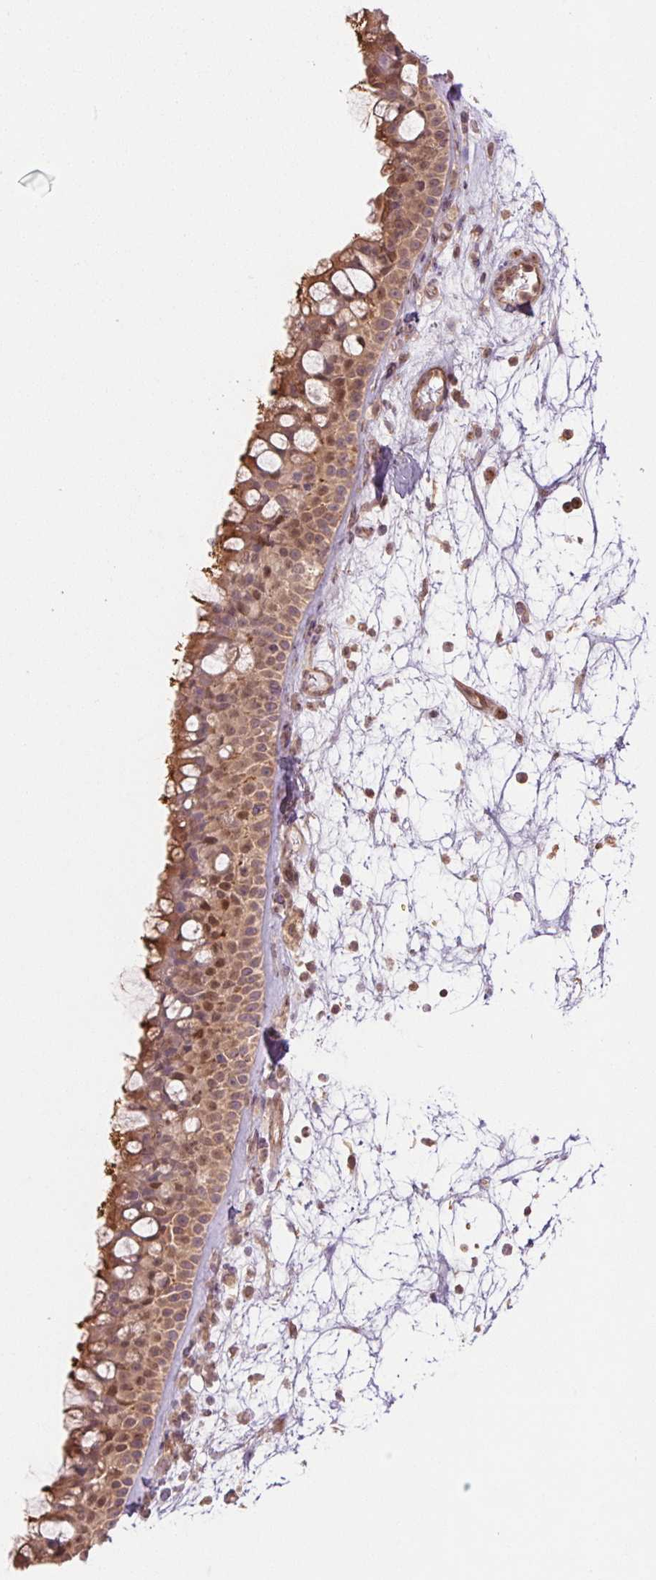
{"staining": {"intensity": "moderate", "quantity": ">75%", "location": "cytoplasmic/membranous"}, "tissue": "nasopharynx", "cell_type": "Respiratory epithelial cells", "image_type": "normal", "snomed": [{"axis": "morphology", "description": "Normal tissue, NOS"}, {"axis": "topography", "description": "Nasopharynx"}], "caption": "Immunohistochemistry histopathology image of normal nasopharynx: human nasopharynx stained using immunohistochemistry exhibits medium levels of moderate protein expression localized specifically in the cytoplasmic/membranous of respiratory epithelial cells, appearing as a cytoplasmic/membranous brown color.", "gene": "TUBA1A", "patient": {"sex": "male", "age": 68}}